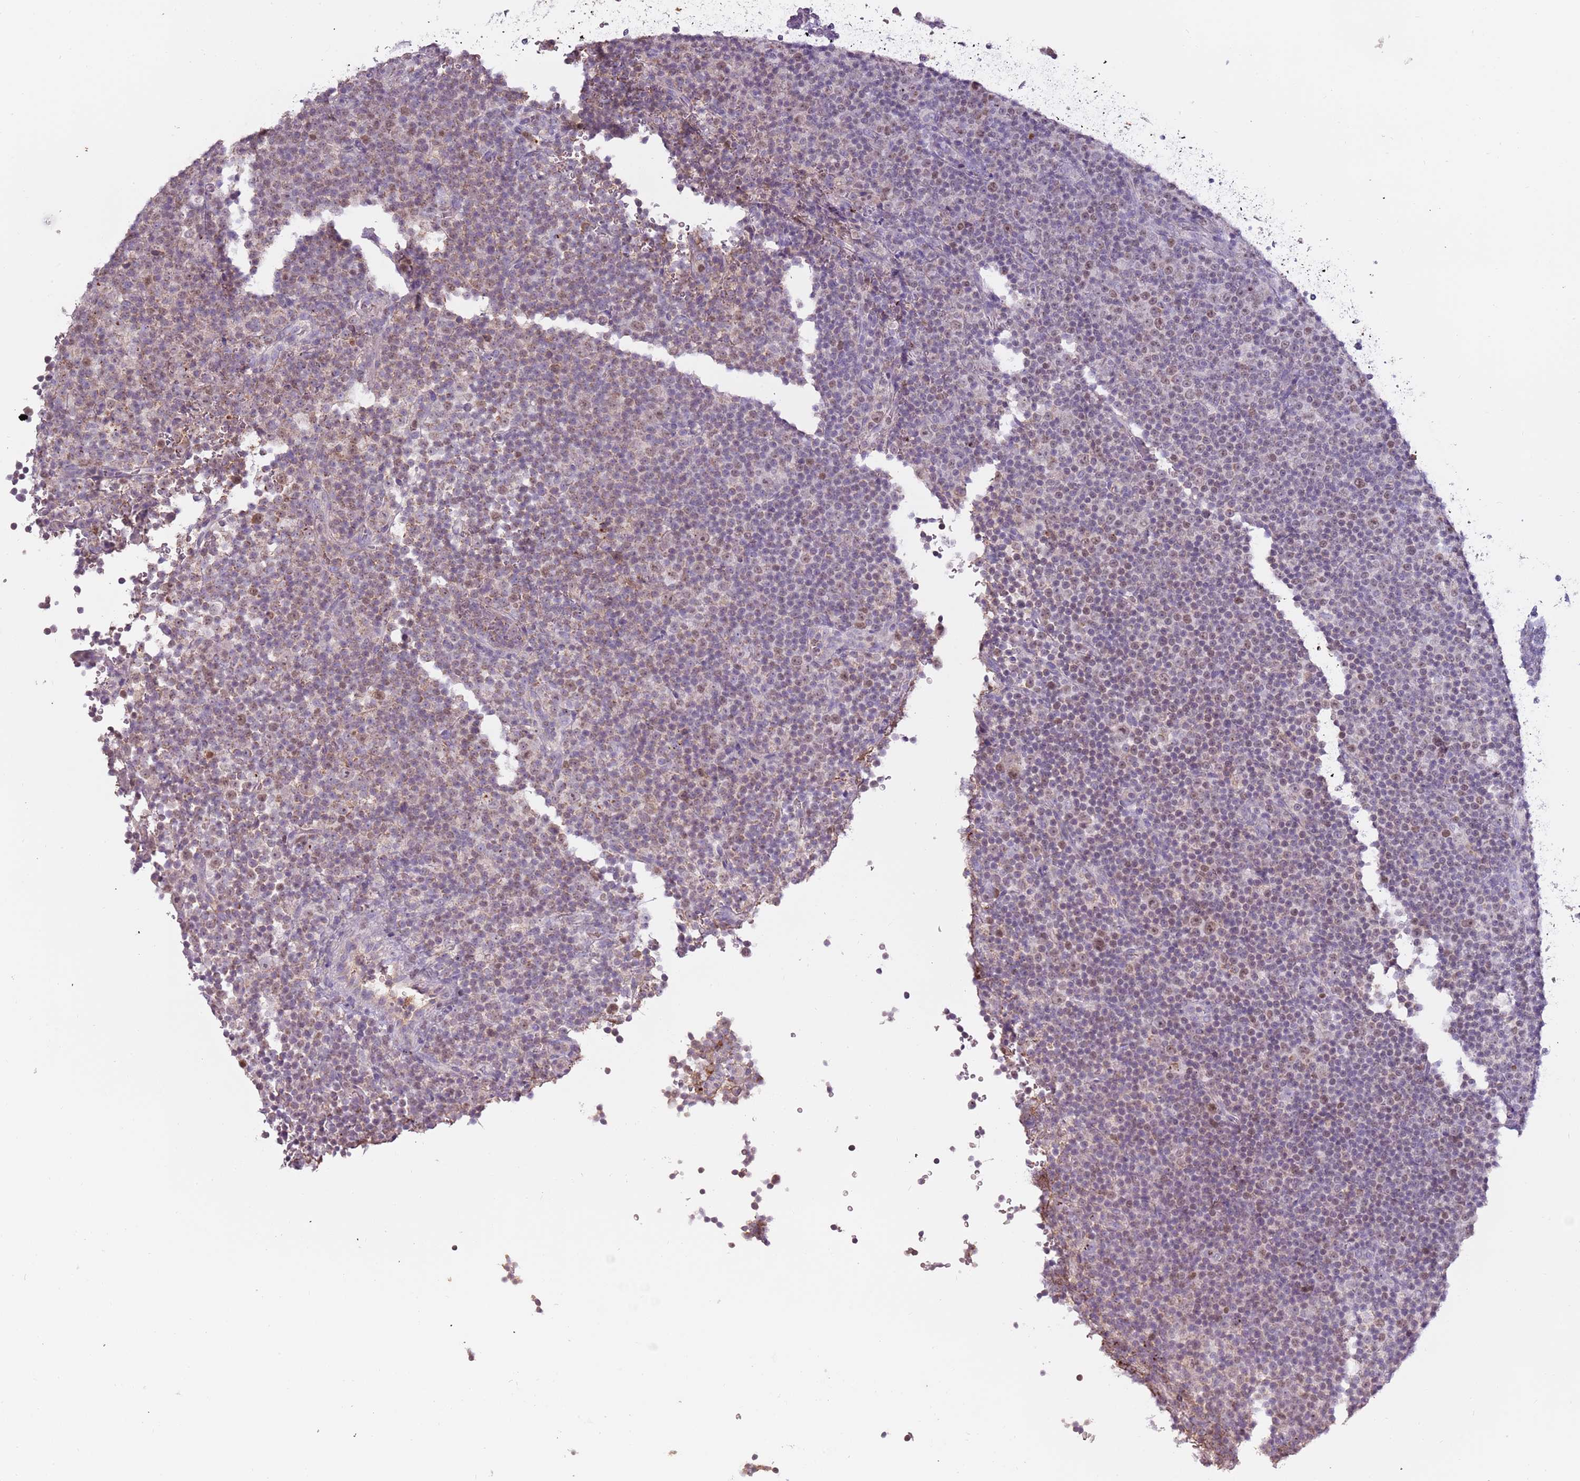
{"staining": {"intensity": "weak", "quantity": "25%-75%", "location": "cytoplasmic/membranous,nuclear"}, "tissue": "lymphoma", "cell_type": "Tumor cells", "image_type": "cancer", "snomed": [{"axis": "morphology", "description": "Malignant lymphoma, non-Hodgkin's type, Low grade"}, {"axis": "topography", "description": "Lymph node"}], "caption": "Protein staining demonstrates weak cytoplasmic/membranous and nuclear staining in about 25%-75% of tumor cells in low-grade malignant lymphoma, non-Hodgkin's type. (Stains: DAB (3,3'-diaminobenzidine) in brown, nuclei in blue, Microscopy: brightfield microscopy at high magnification).", "gene": "SYS1", "patient": {"sex": "female", "age": 67}}